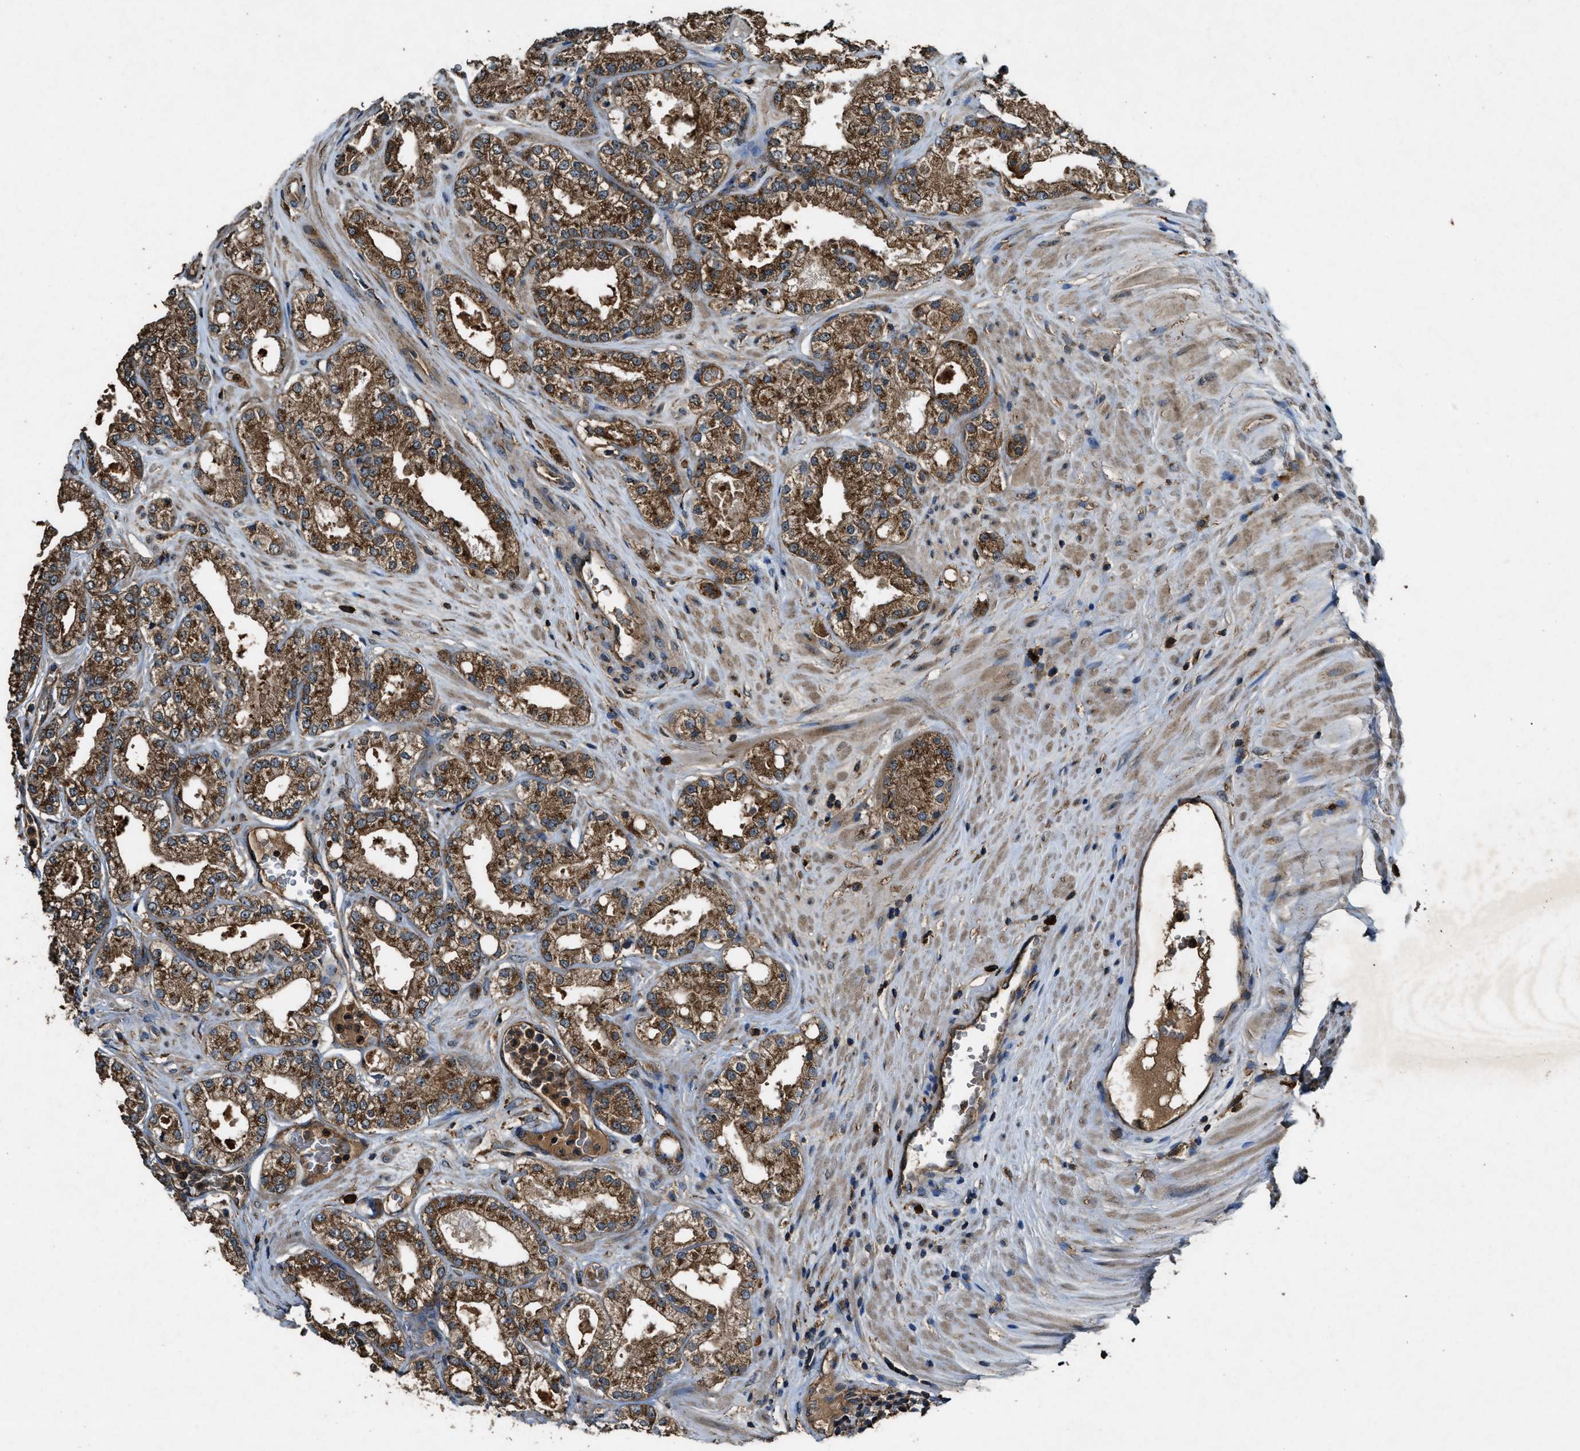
{"staining": {"intensity": "moderate", "quantity": ">75%", "location": "cytoplasmic/membranous"}, "tissue": "prostate cancer", "cell_type": "Tumor cells", "image_type": "cancer", "snomed": [{"axis": "morphology", "description": "Adenocarcinoma, High grade"}, {"axis": "topography", "description": "Prostate"}], "caption": "IHC of prostate cancer displays medium levels of moderate cytoplasmic/membranous positivity in about >75% of tumor cells. The protein is stained brown, and the nuclei are stained in blue (DAB IHC with brightfield microscopy, high magnification).", "gene": "MAP3K8", "patient": {"sex": "male", "age": 71}}